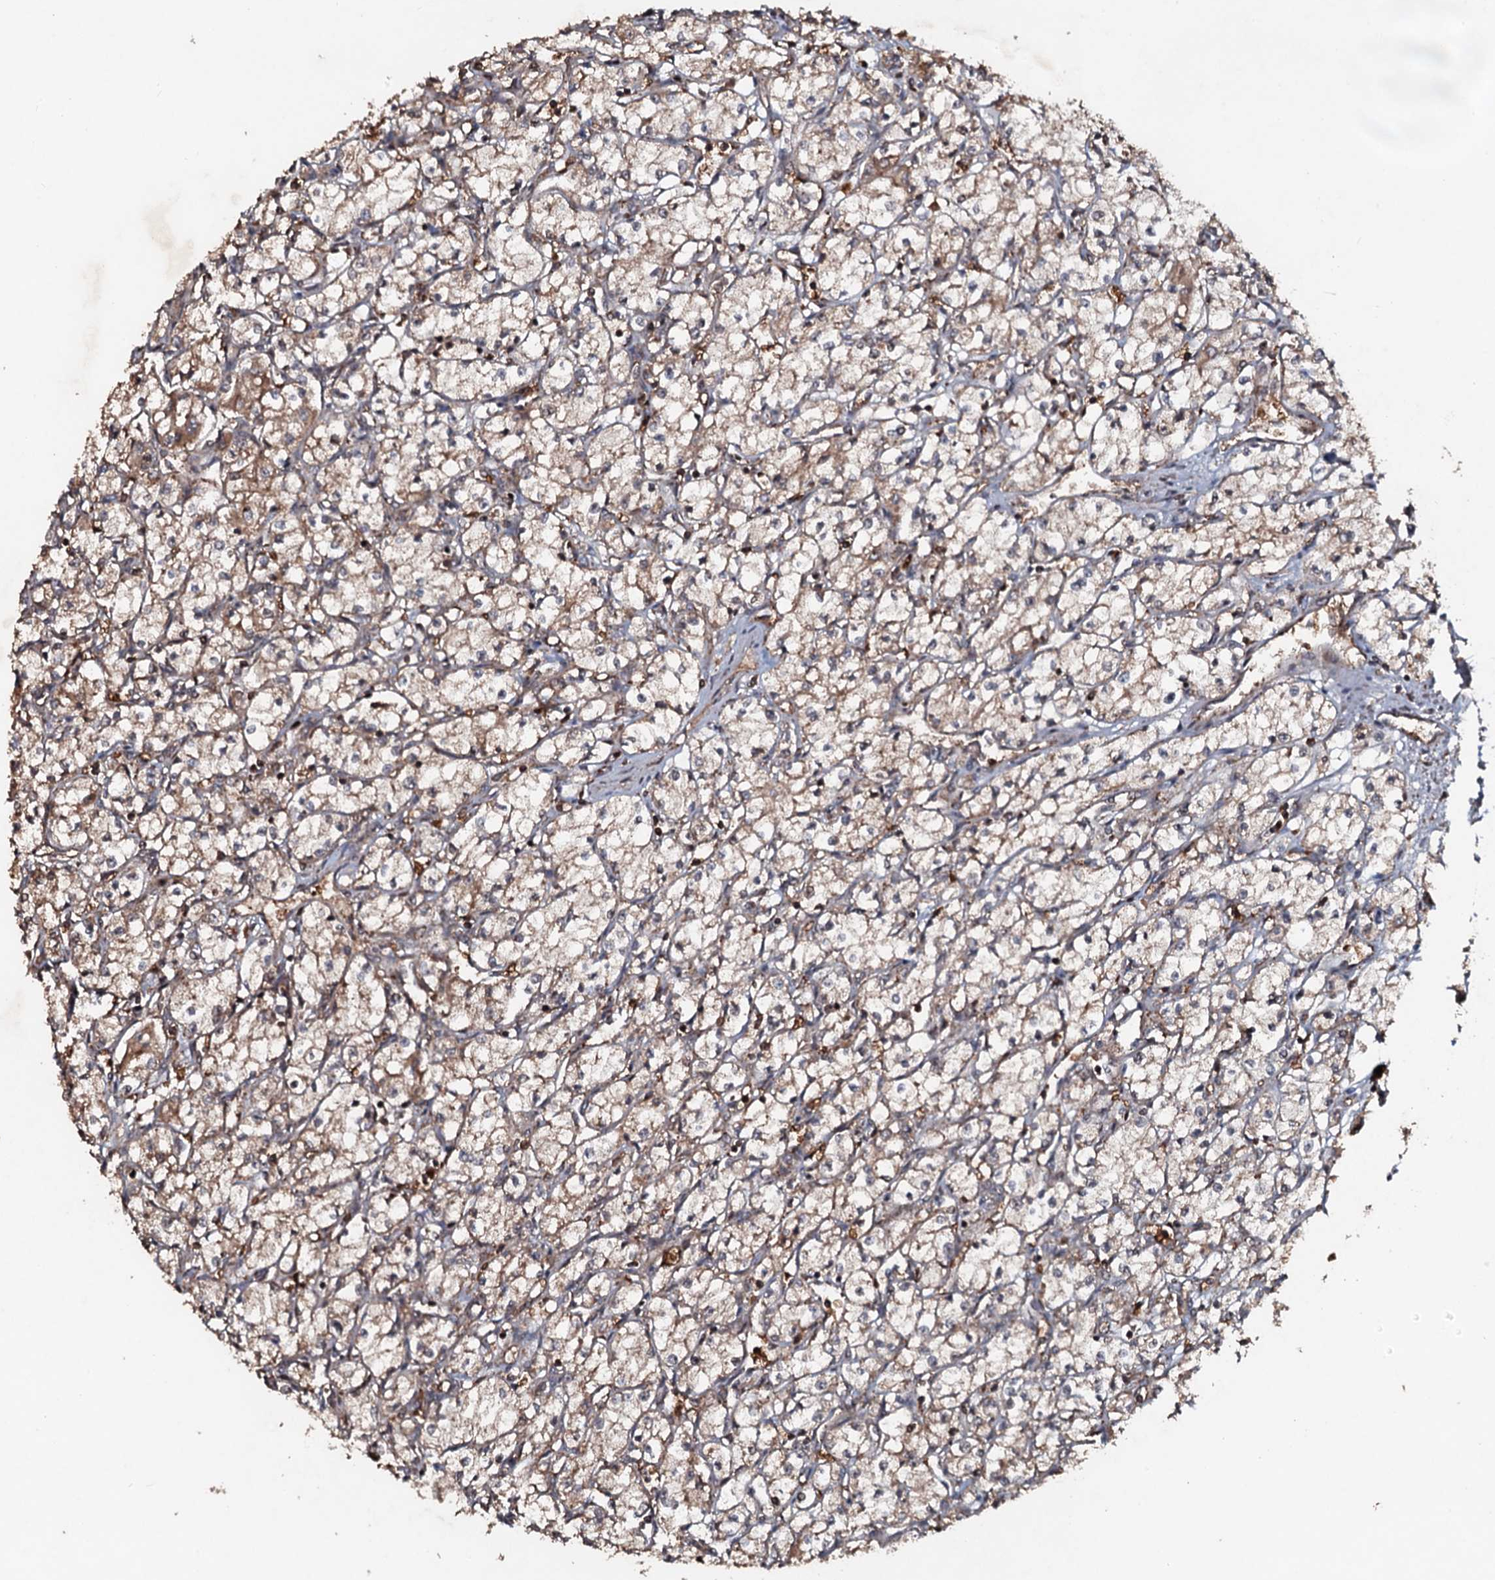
{"staining": {"intensity": "weak", "quantity": "25%-75%", "location": "cytoplasmic/membranous"}, "tissue": "renal cancer", "cell_type": "Tumor cells", "image_type": "cancer", "snomed": [{"axis": "morphology", "description": "Adenocarcinoma, NOS"}, {"axis": "topography", "description": "Kidney"}], "caption": "Weak cytoplasmic/membranous protein expression is identified in about 25%-75% of tumor cells in renal cancer (adenocarcinoma). Nuclei are stained in blue.", "gene": "ADGRG3", "patient": {"sex": "male", "age": 59}}